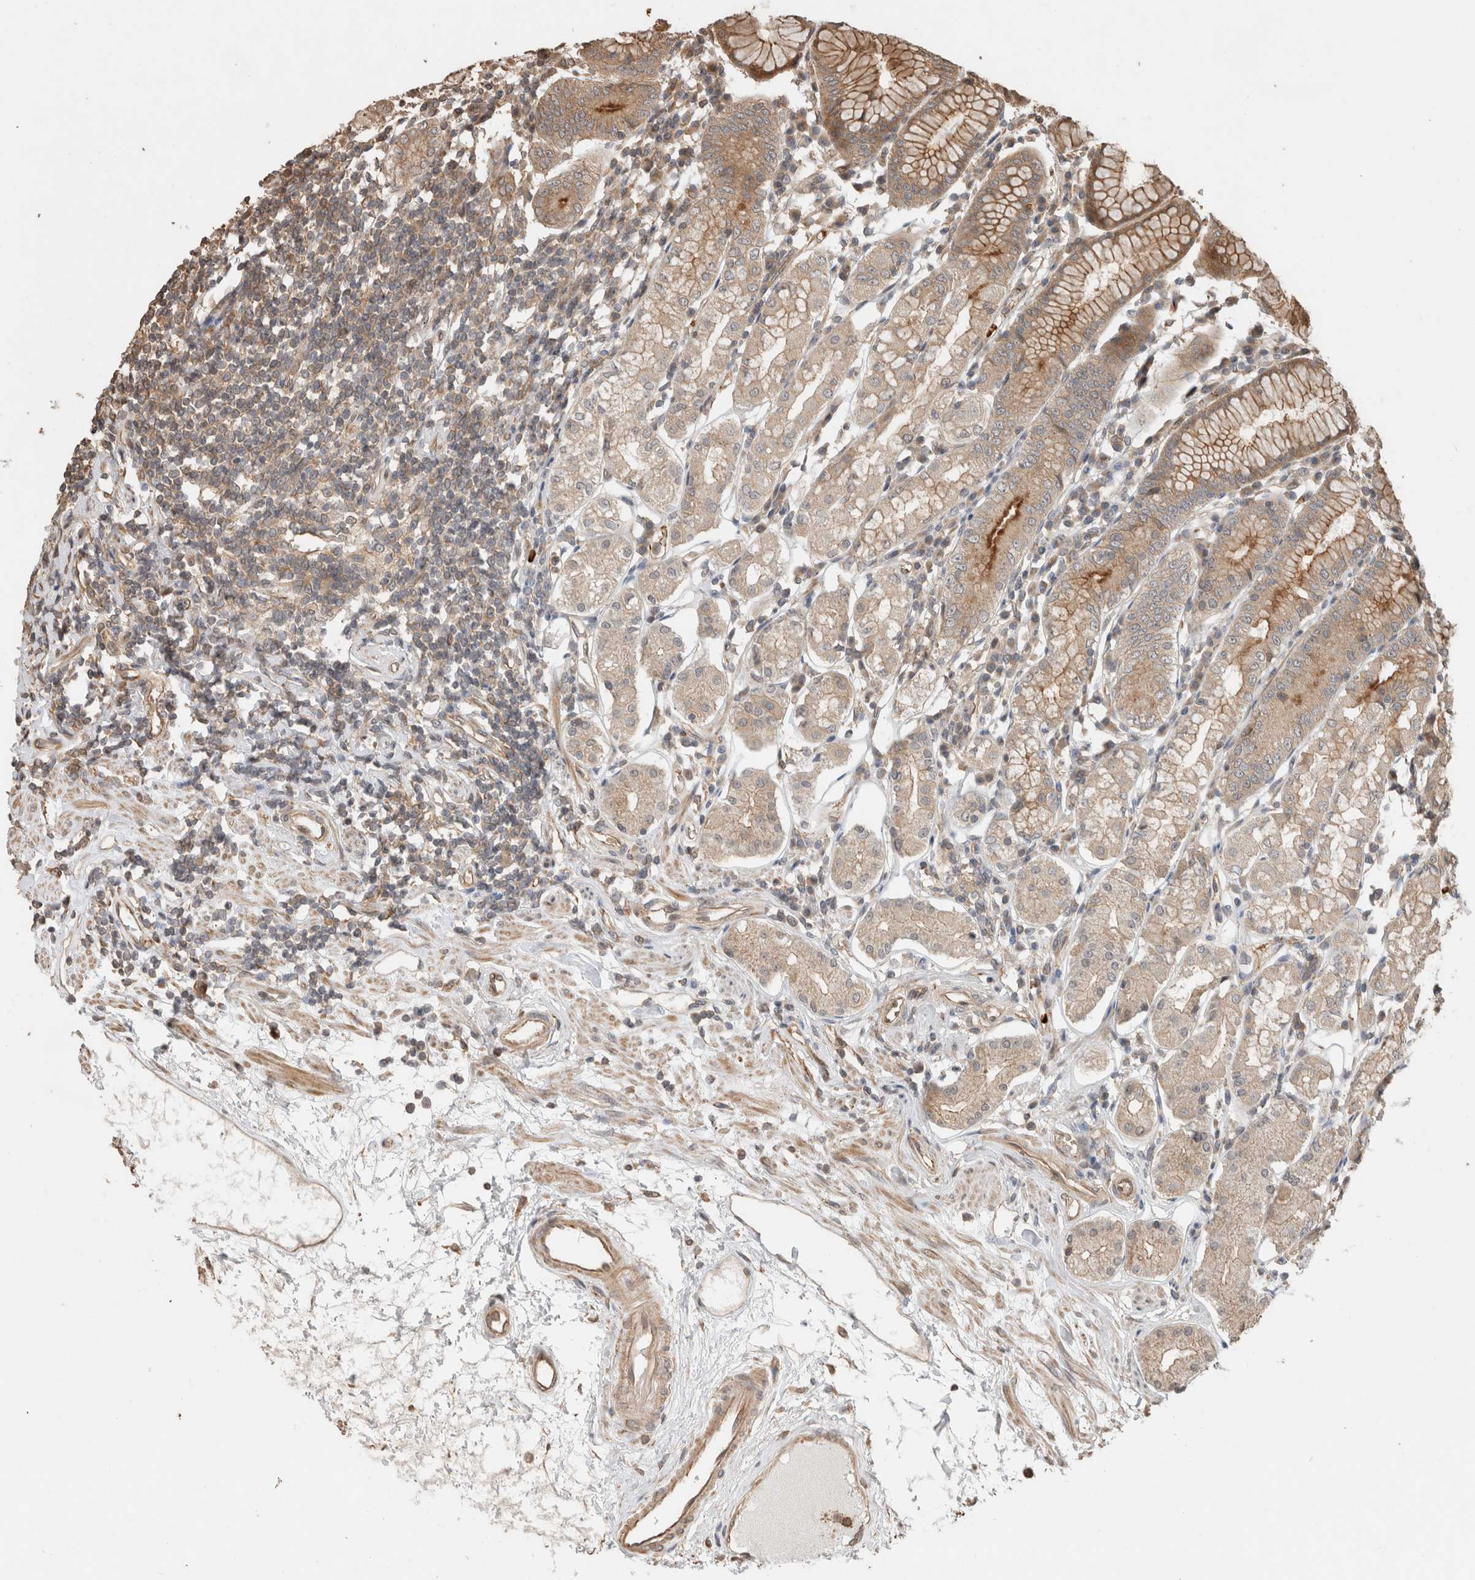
{"staining": {"intensity": "moderate", "quantity": ">75%", "location": "cytoplasmic/membranous"}, "tissue": "stomach", "cell_type": "Glandular cells", "image_type": "normal", "snomed": [{"axis": "morphology", "description": "Normal tissue, NOS"}, {"axis": "topography", "description": "Stomach"}, {"axis": "topography", "description": "Stomach, lower"}], "caption": "Benign stomach reveals moderate cytoplasmic/membranous staining in approximately >75% of glandular cells.", "gene": "OTUD6B", "patient": {"sex": "female", "age": 56}}